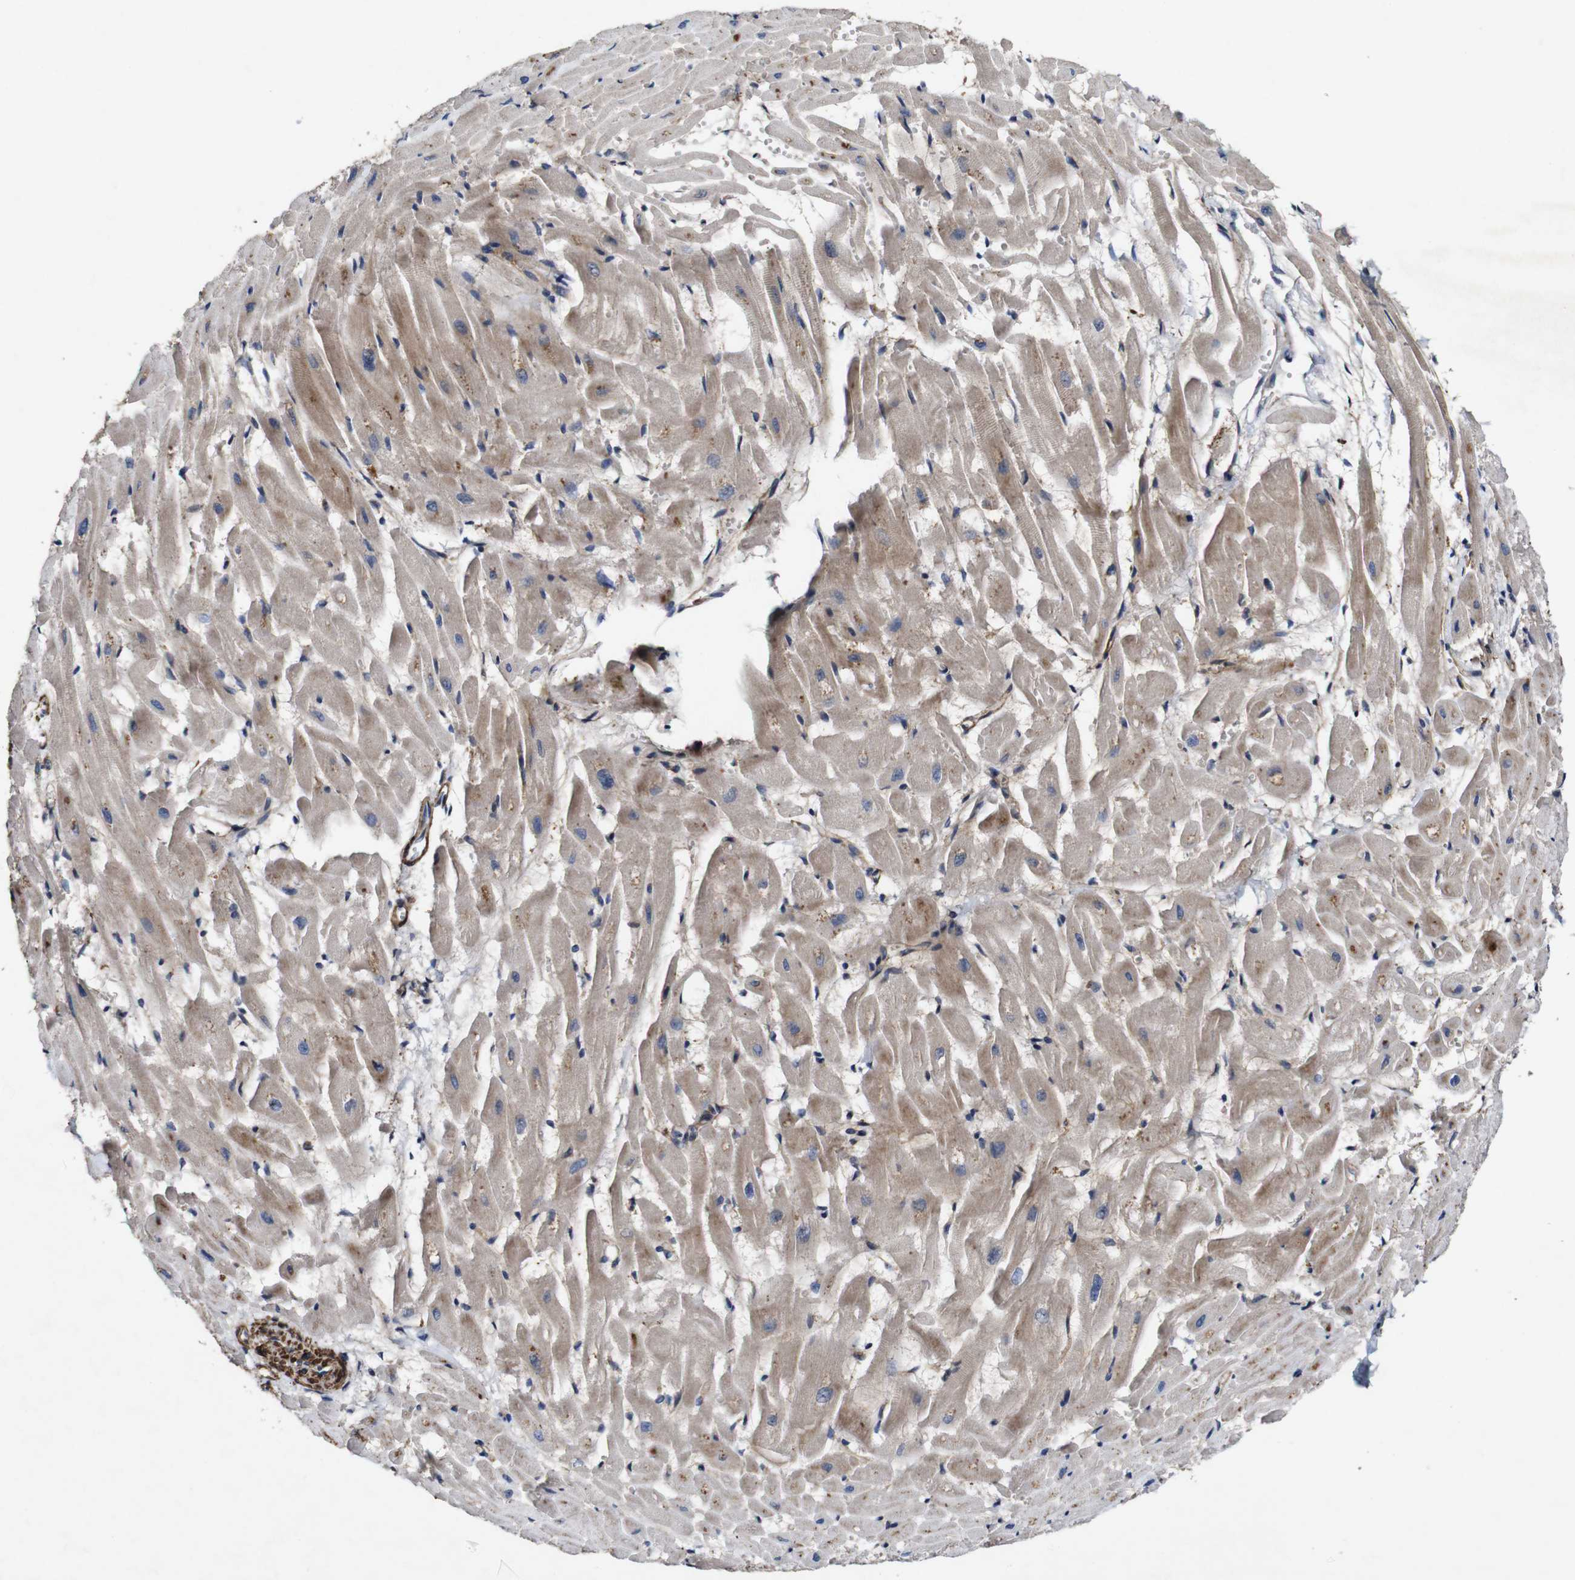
{"staining": {"intensity": "moderate", "quantity": "<25%", "location": "cytoplasmic/membranous"}, "tissue": "heart muscle", "cell_type": "Cardiomyocytes", "image_type": "normal", "snomed": [{"axis": "morphology", "description": "Normal tissue, NOS"}, {"axis": "topography", "description": "Heart"}], "caption": "The photomicrograph demonstrates staining of benign heart muscle, revealing moderate cytoplasmic/membranous protein expression (brown color) within cardiomyocytes. (Stains: DAB (3,3'-diaminobenzidine) in brown, nuclei in blue, Microscopy: brightfield microscopy at high magnification).", "gene": "GSDME", "patient": {"sex": "female", "age": 19}}